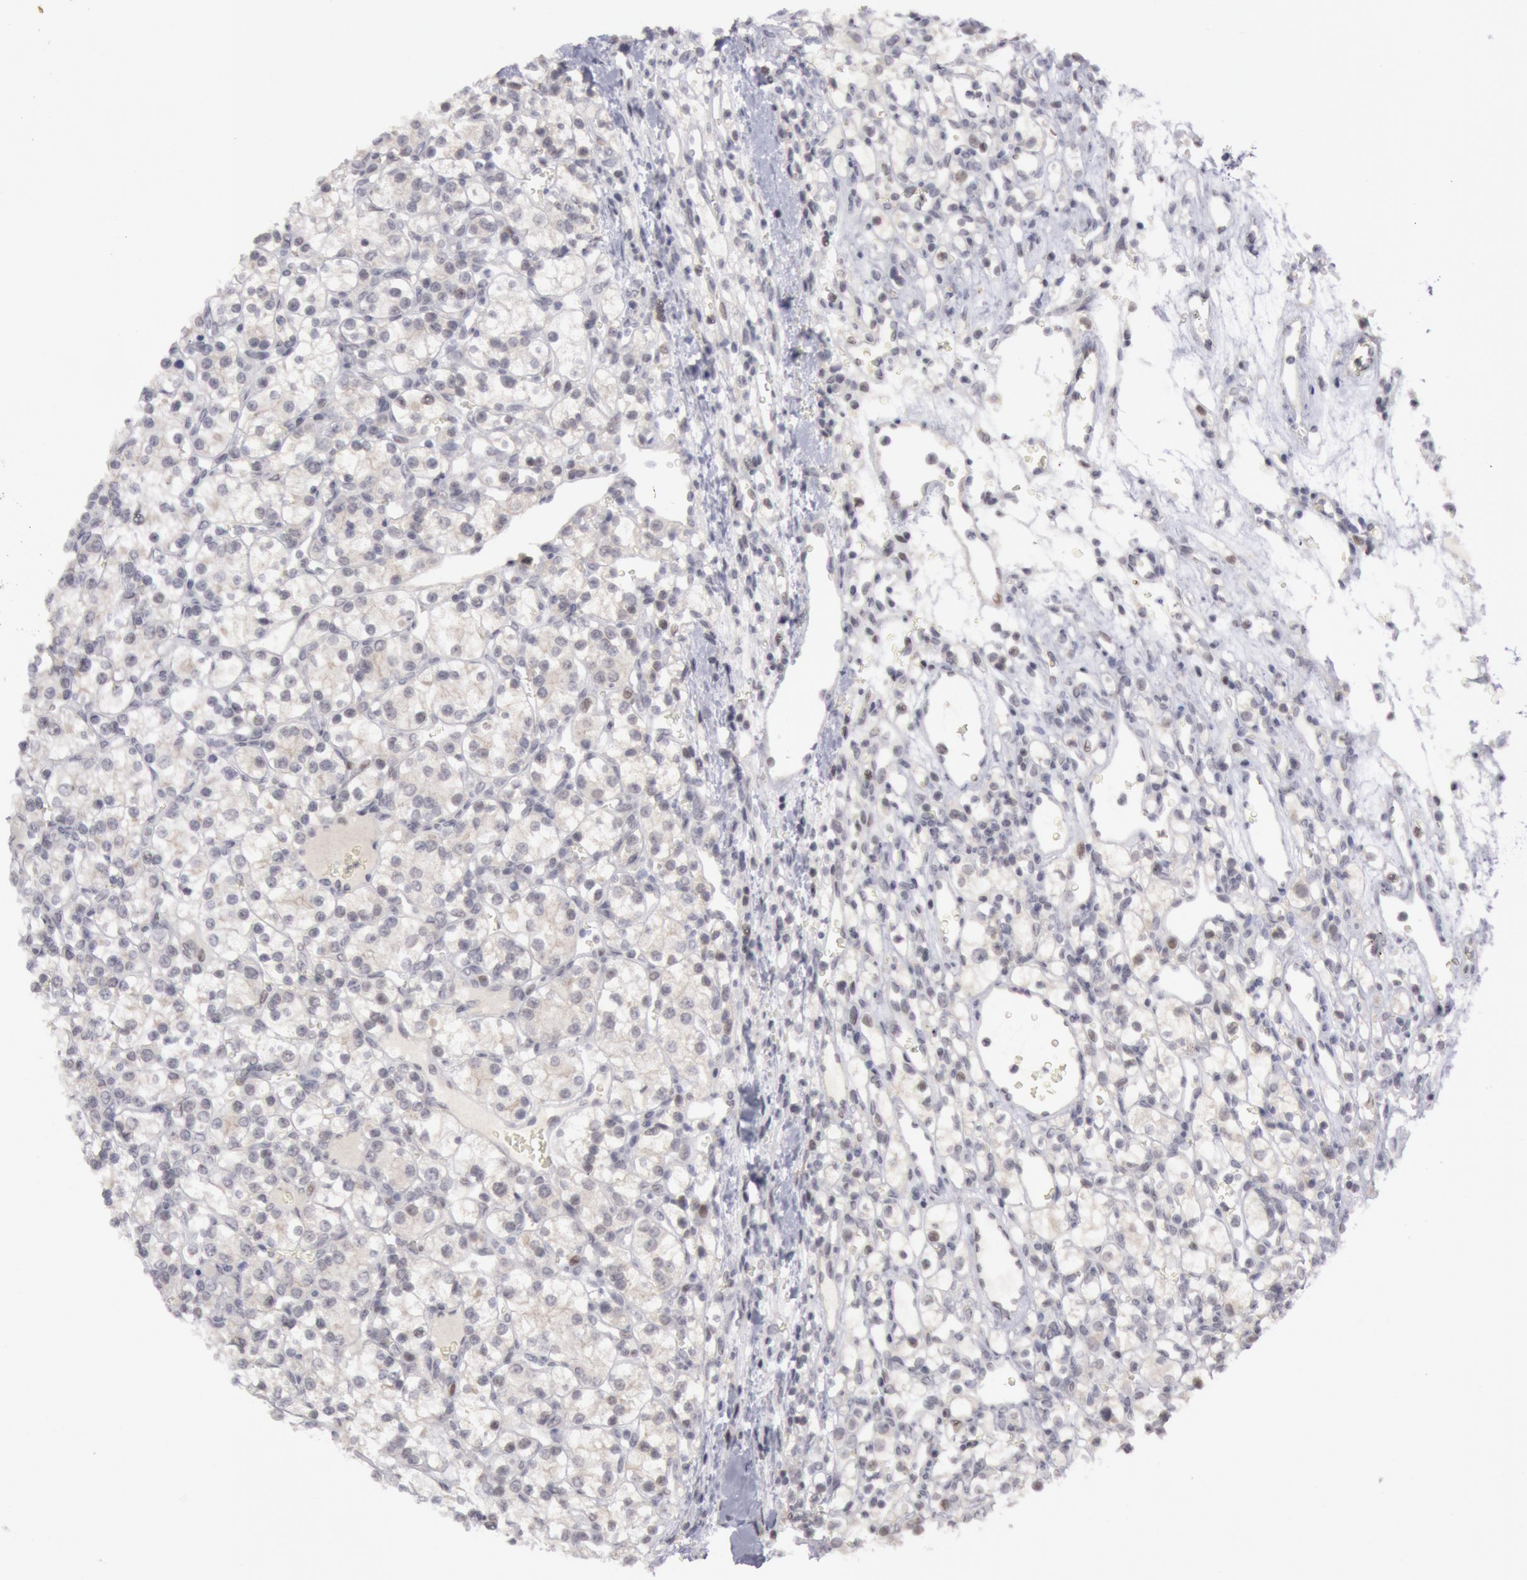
{"staining": {"intensity": "weak", "quantity": "25%-75%", "location": "cytoplasmic/membranous"}, "tissue": "renal cancer", "cell_type": "Tumor cells", "image_type": "cancer", "snomed": [{"axis": "morphology", "description": "Adenocarcinoma, NOS"}, {"axis": "topography", "description": "Kidney"}], "caption": "Immunohistochemistry (DAB (3,3'-diaminobenzidine)) staining of adenocarcinoma (renal) exhibits weak cytoplasmic/membranous protein expression in about 25%-75% of tumor cells.", "gene": "JOSD1", "patient": {"sex": "female", "age": 62}}